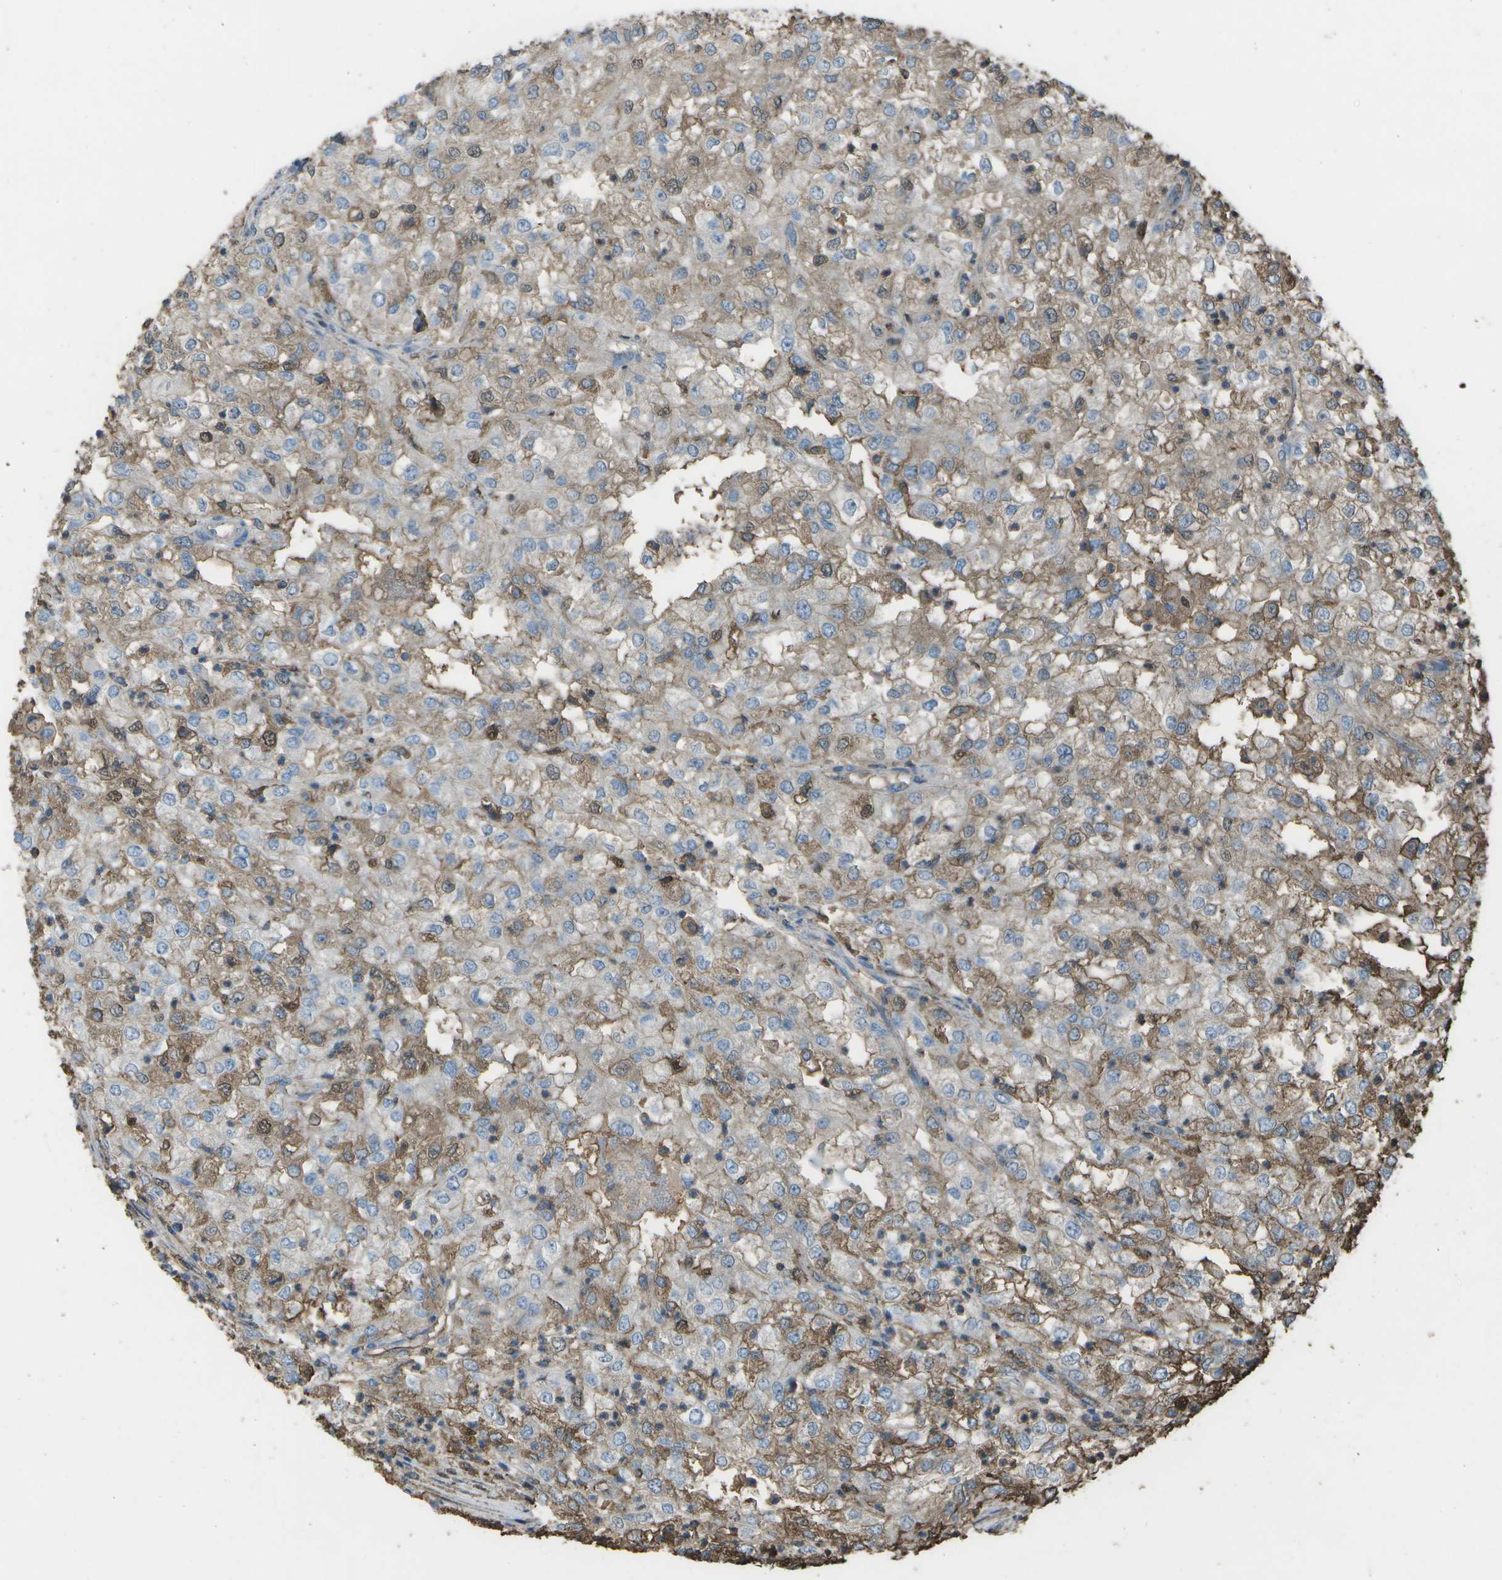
{"staining": {"intensity": "weak", "quantity": "<25%", "location": "cytoplasmic/membranous,nuclear"}, "tissue": "renal cancer", "cell_type": "Tumor cells", "image_type": "cancer", "snomed": [{"axis": "morphology", "description": "Adenocarcinoma, NOS"}, {"axis": "topography", "description": "Kidney"}], "caption": "Immunohistochemistry of renal adenocarcinoma exhibits no positivity in tumor cells.", "gene": "CYP4F11", "patient": {"sex": "female", "age": 54}}